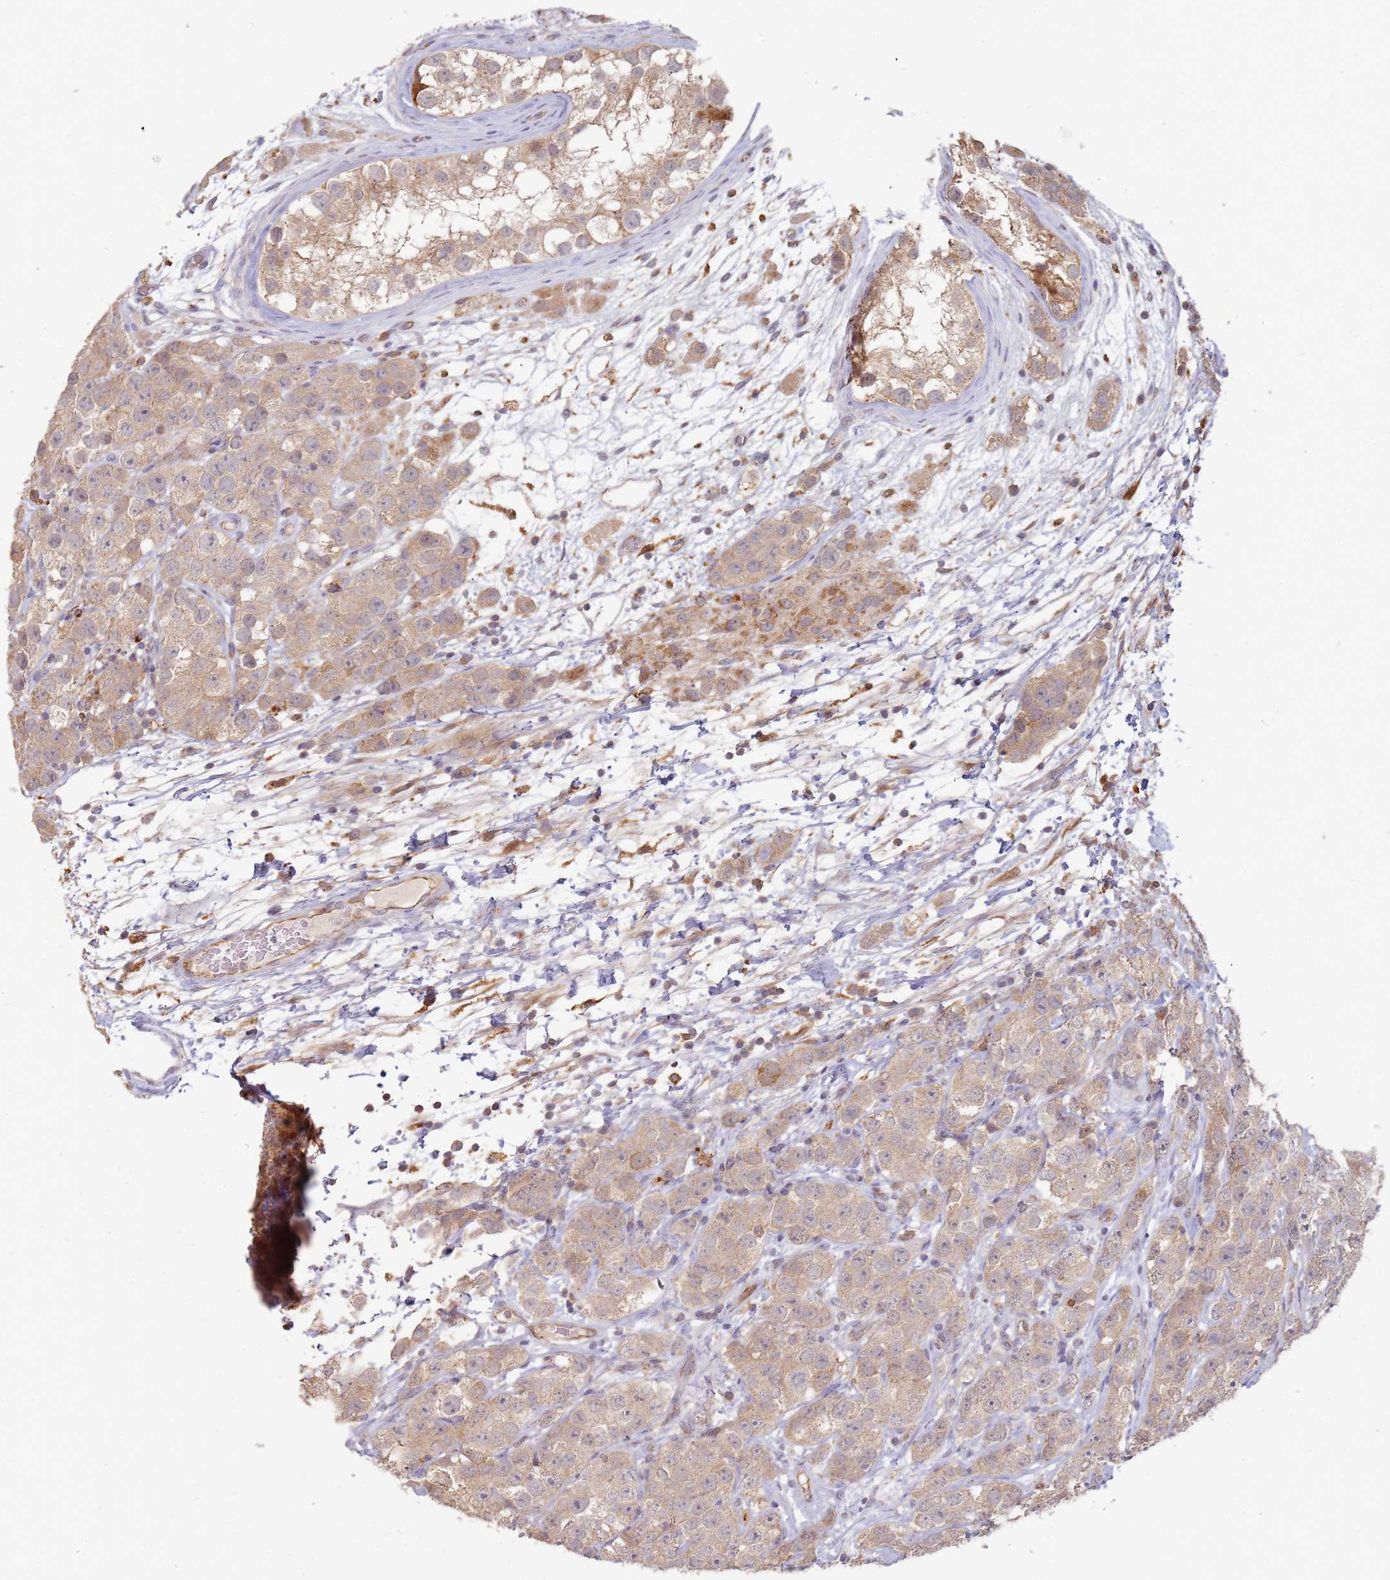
{"staining": {"intensity": "weak", "quantity": ">75%", "location": "cytoplasmic/membranous"}, "tissue": "testis cancer", "cell_type": "Tumor cells", "image_type": "cancer", "snomed": [{"axis": "morphology", "description": "Seminoma, NOS"}, {"axis": "topography", "description": "Testis"}], "caption": "This is a photomicrograph of immunohistochemistry staining of seminoma (testis), which shows weak positivity in the cytoplasmic/membranous of tumor cells.", "gene": "MPEG1", "patient": {"sex": "male", "age": 28}}